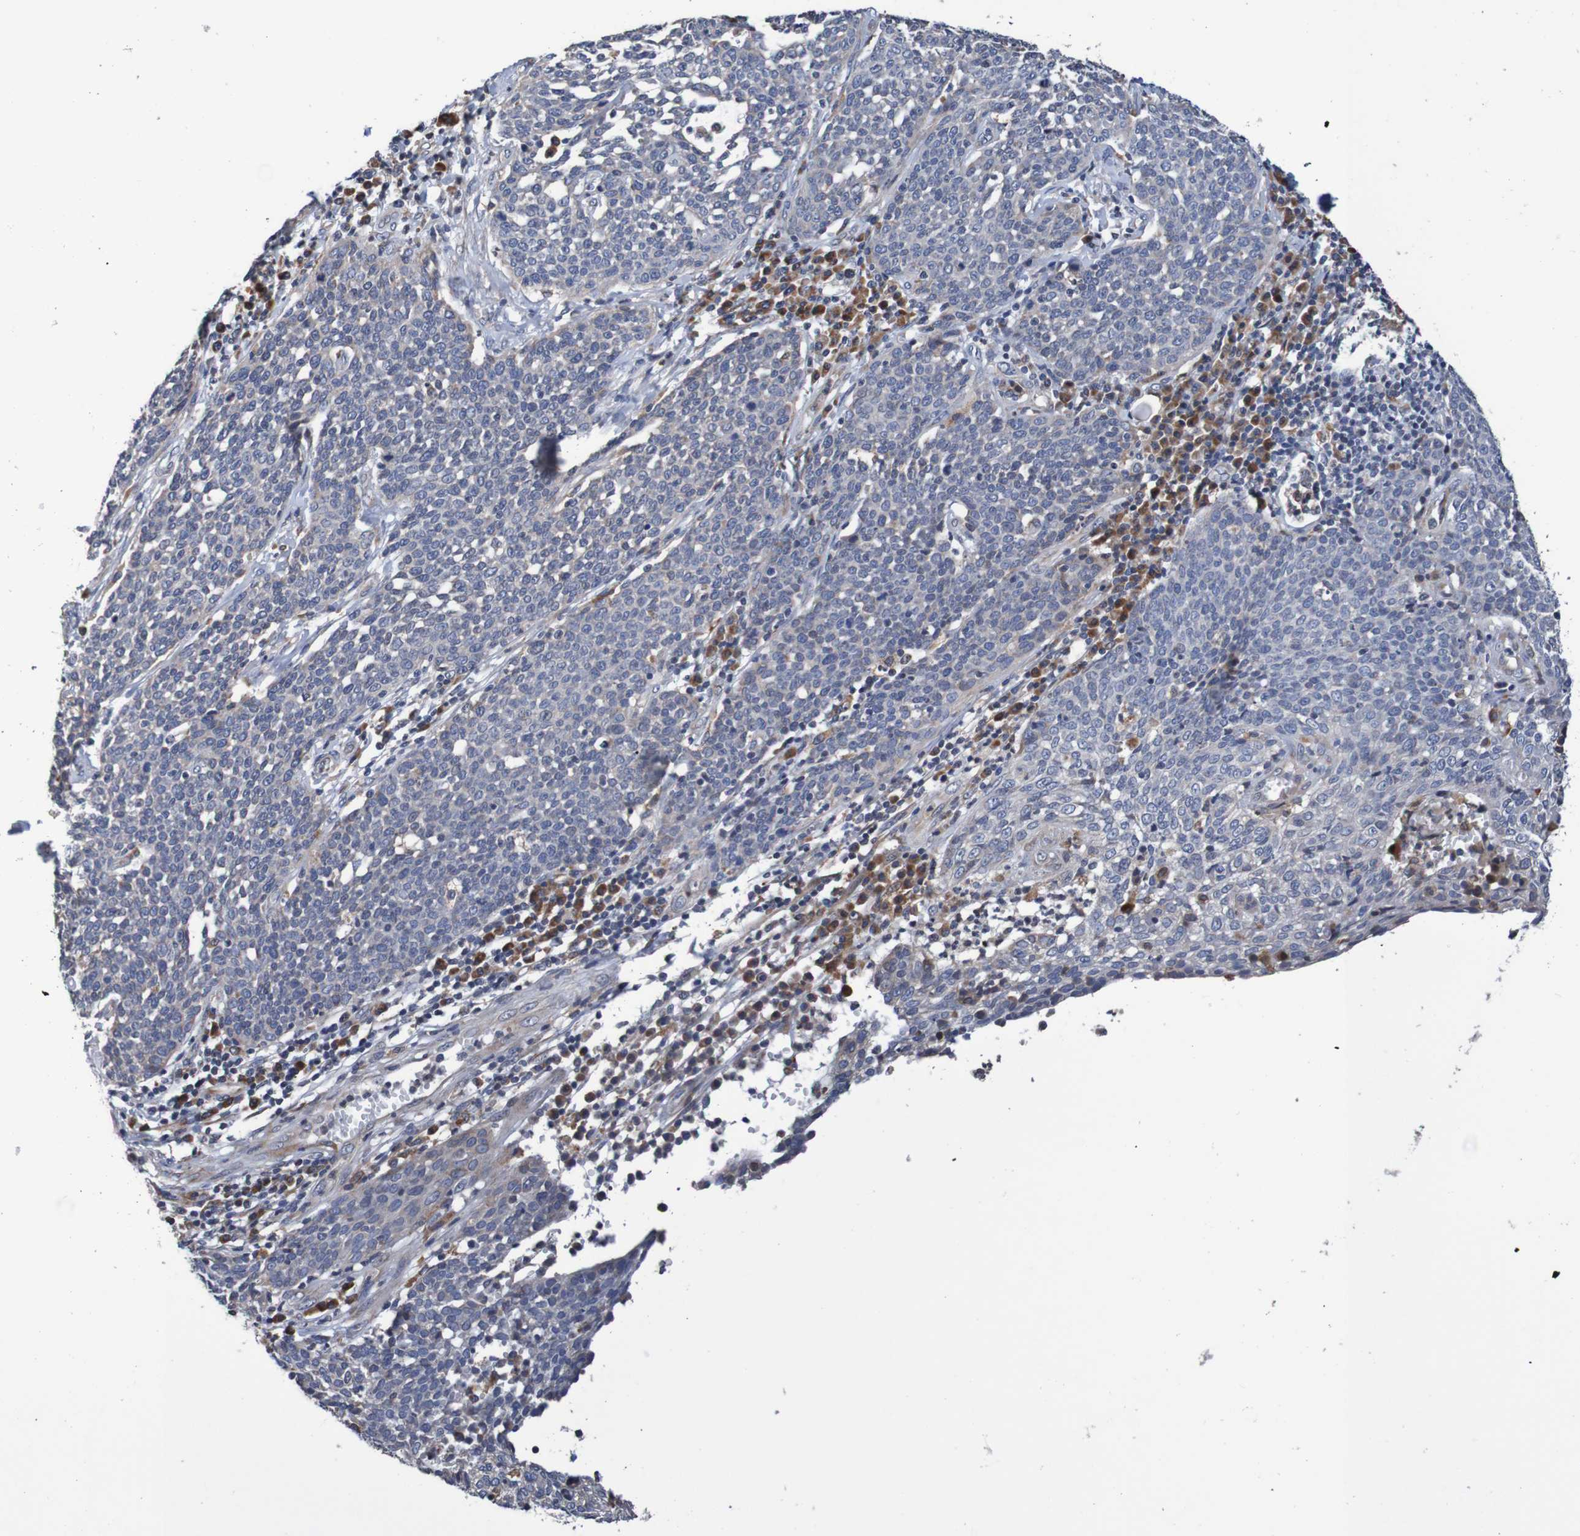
{"staining": {"intensity": "weak", "quantity": "<25%", "location": "cytoplasmic/membranous"}, "tissue": "cervical cancer", "cell_type": "Tumor cells", "image_type": "cancer", "snomed": [{"axis": "morphology", "description": "Squamous cell carcinoma, NOS"}, {"axis": "topography", "description": "Cervix"}], "caption": "DAB immunohistochemical staining of cervical squamous cell carcinoma exhibits no significant positivity in tumor cells.", "gene": "FIBP", "patient": {"sex": "female", "age": 34}}